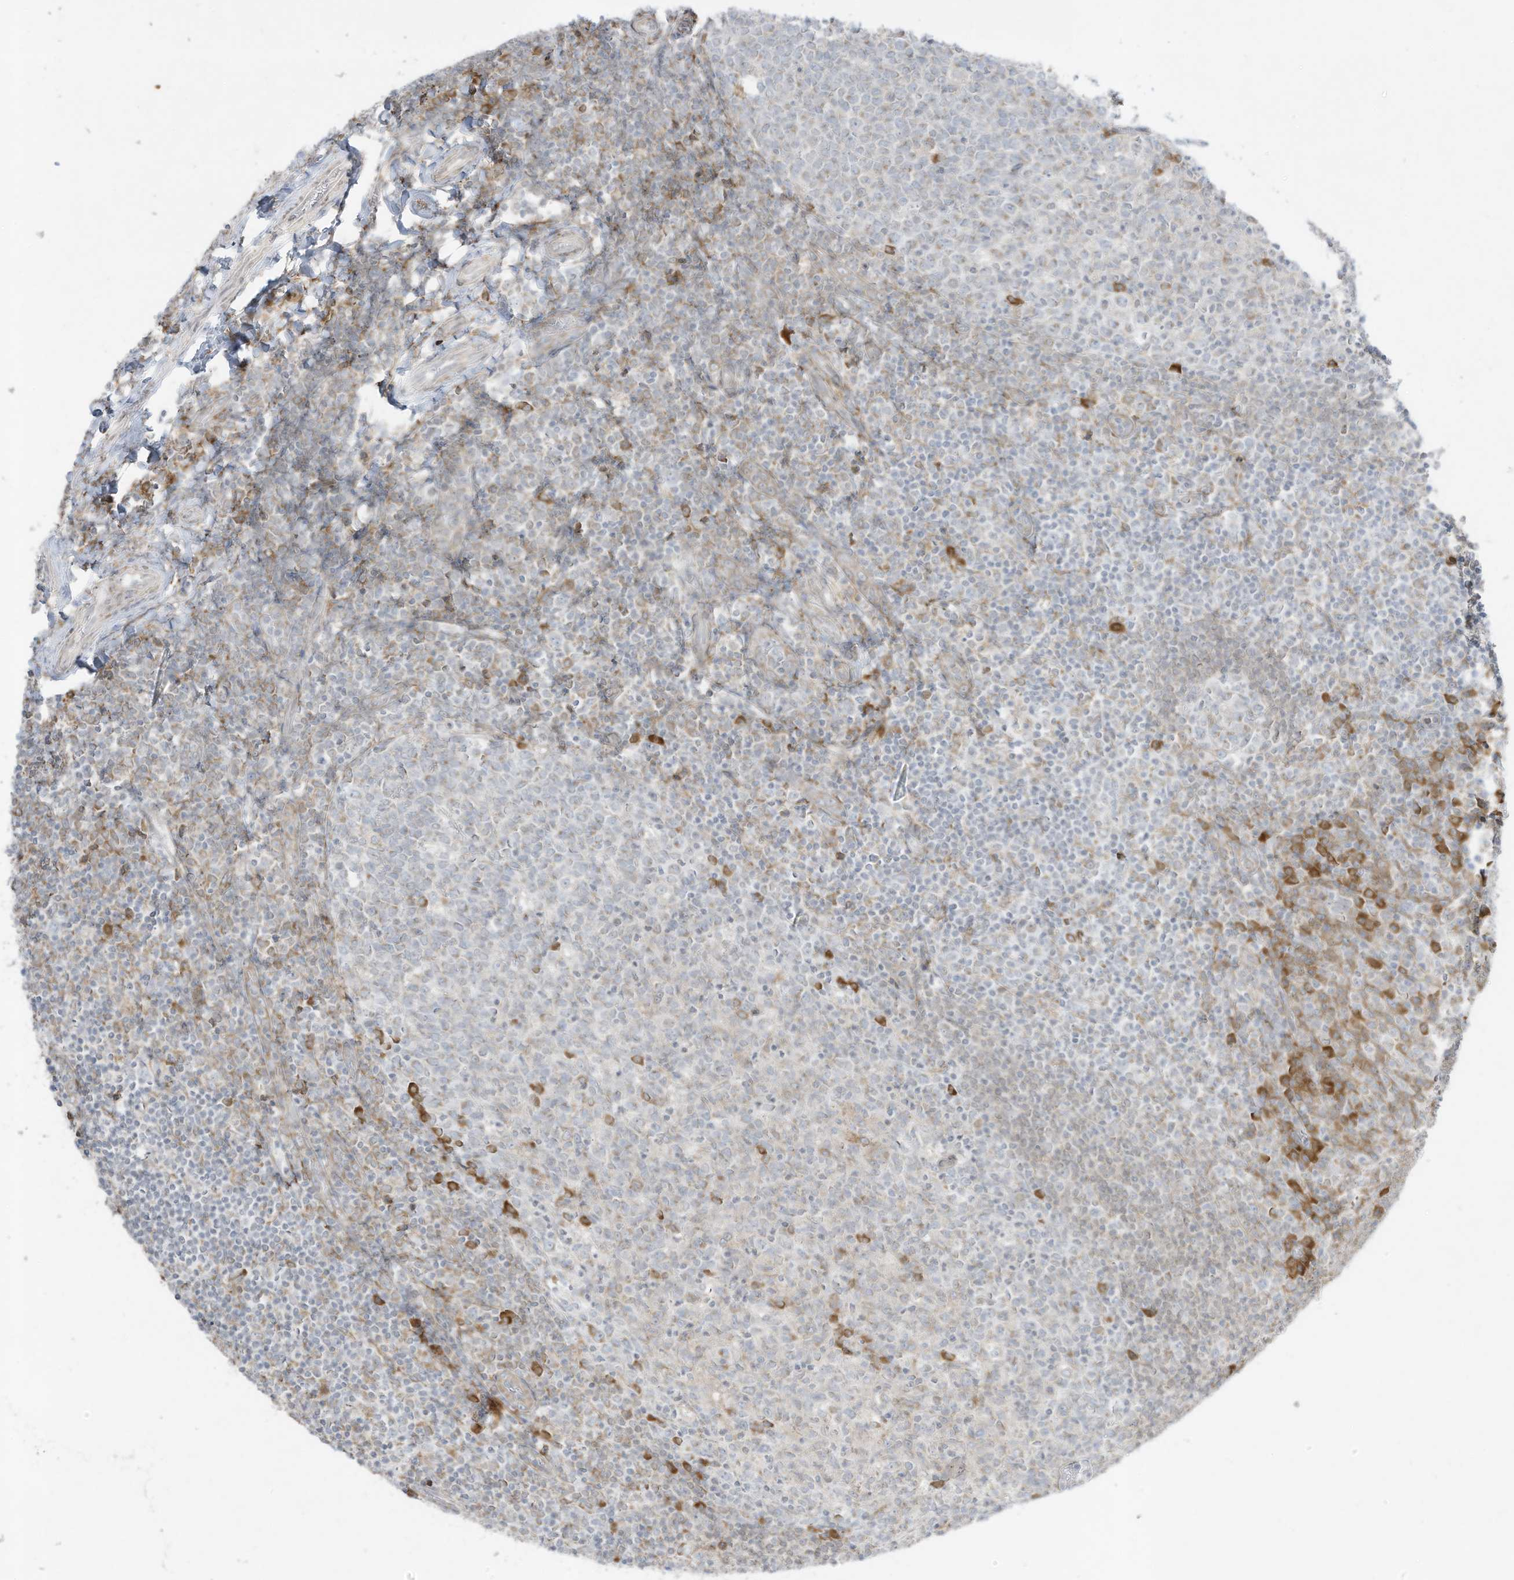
{"staining": {"intensity": "strong", "quantity": "<25%", "location": "cytoplasmic/membranous"}, "tissue": "tonsil", "cell_type": "Germinal center cells", "image_type": "normal", "snomed": [{"axis": "morphology", "description": "Normal tissue, NOS"}, {"axis": "topography", "description": "Tonsil"}], "caption": "A brown stain highlights strong cytoplasmic/membranous staining of a protein in germinal center cells of benign tonsil.", "gene": "PTK6", "patient": {"sex": "female", "age": 19}}